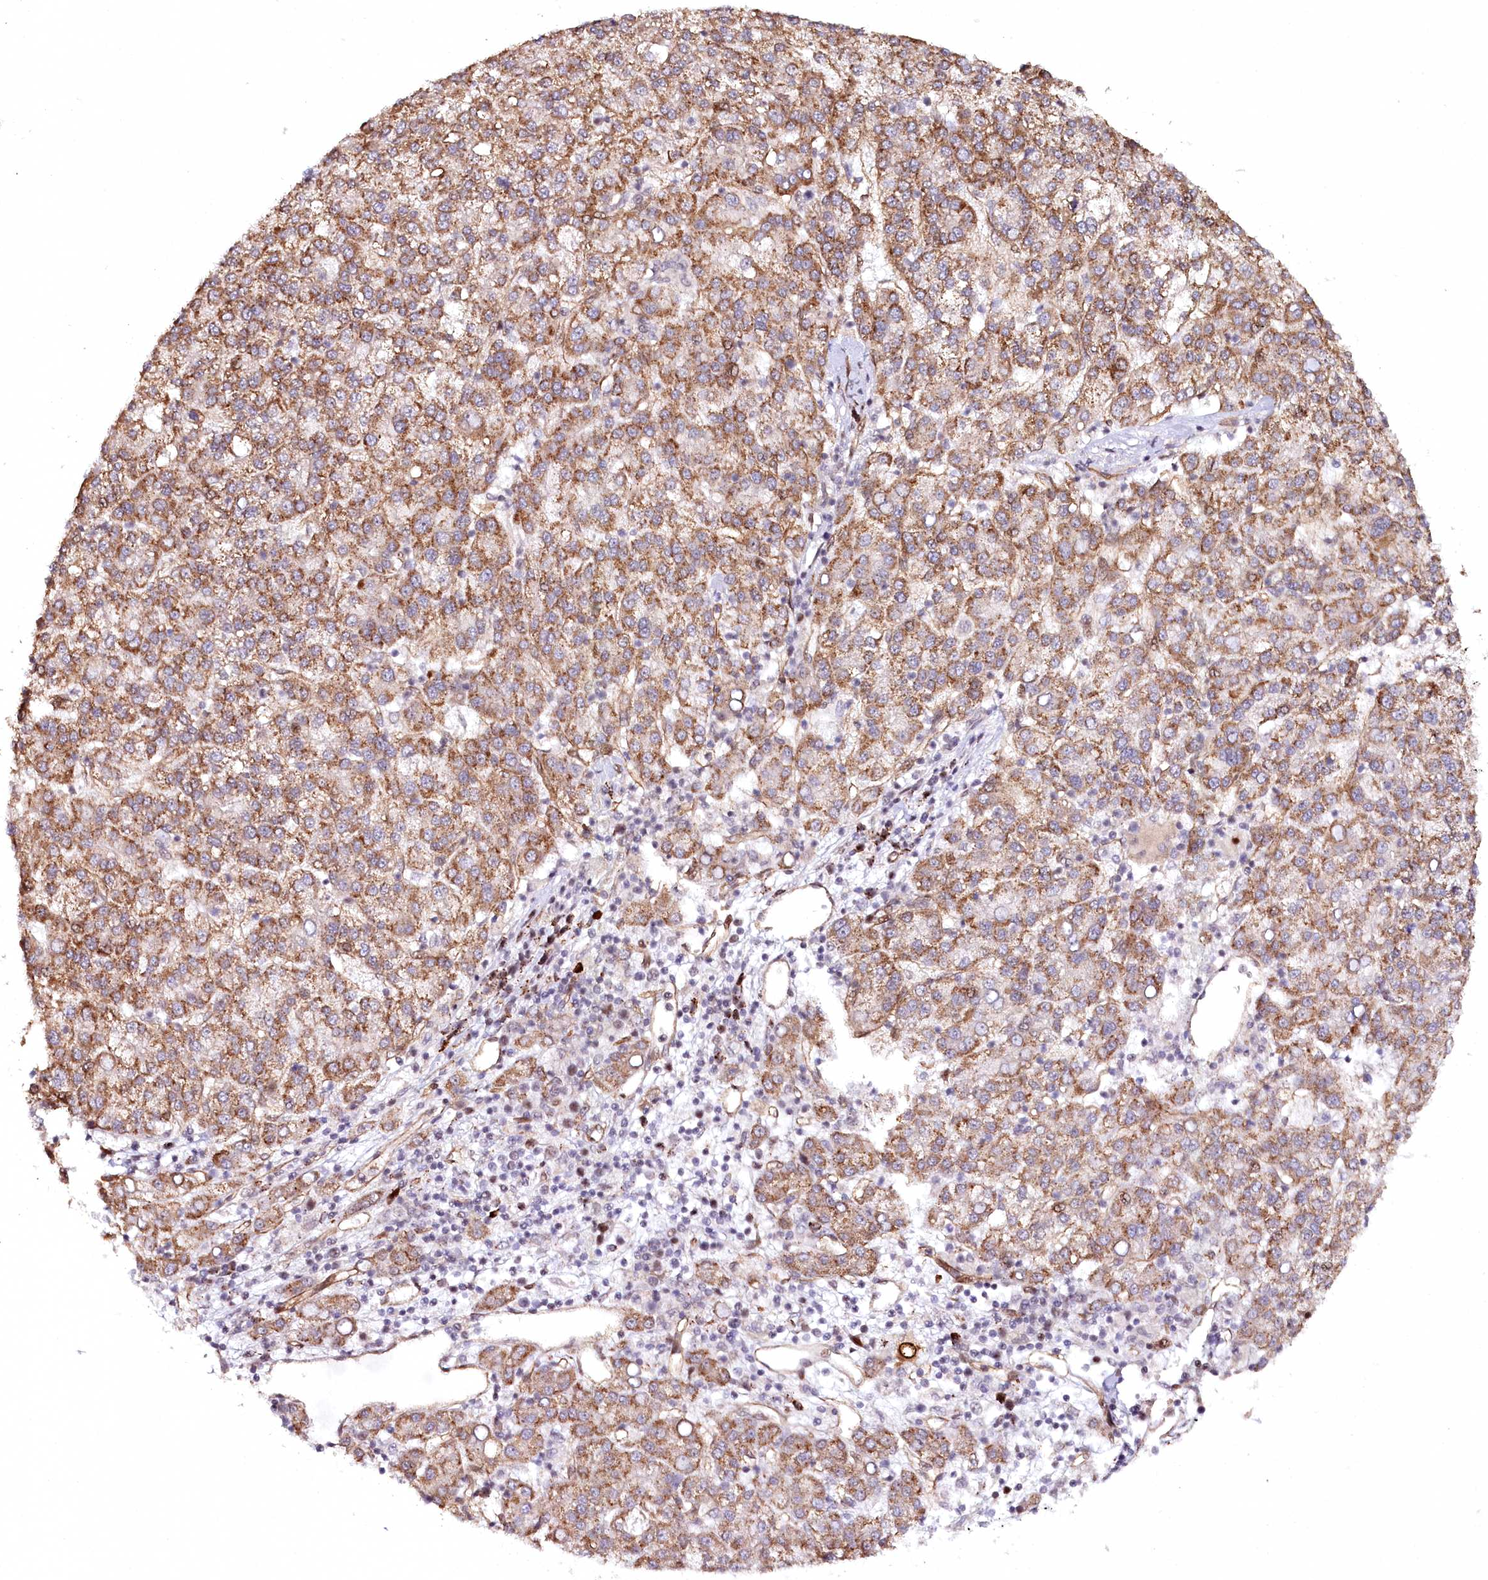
{"staining": {"intensity": "moderate", "quantity": ">75%", "location": "cytoplasmic/membranous"}, "tissue": "liver cancer", "cell_type": "Tumor cells", "image_type": "cancer", "snomed": [{"axis": "morphology", "description": "Carcinoma, Hepatocellular, NOS"}, {"axis": "topography", "description": "Liver"}], "caption": "Protein analysis of liver cancer tissue demonstrates moderate cytoplasmic/membranous staining in approximately >75% of tumor cells.", "gene": "COPG1", "patient": {"sex": "female", "age": 58}}